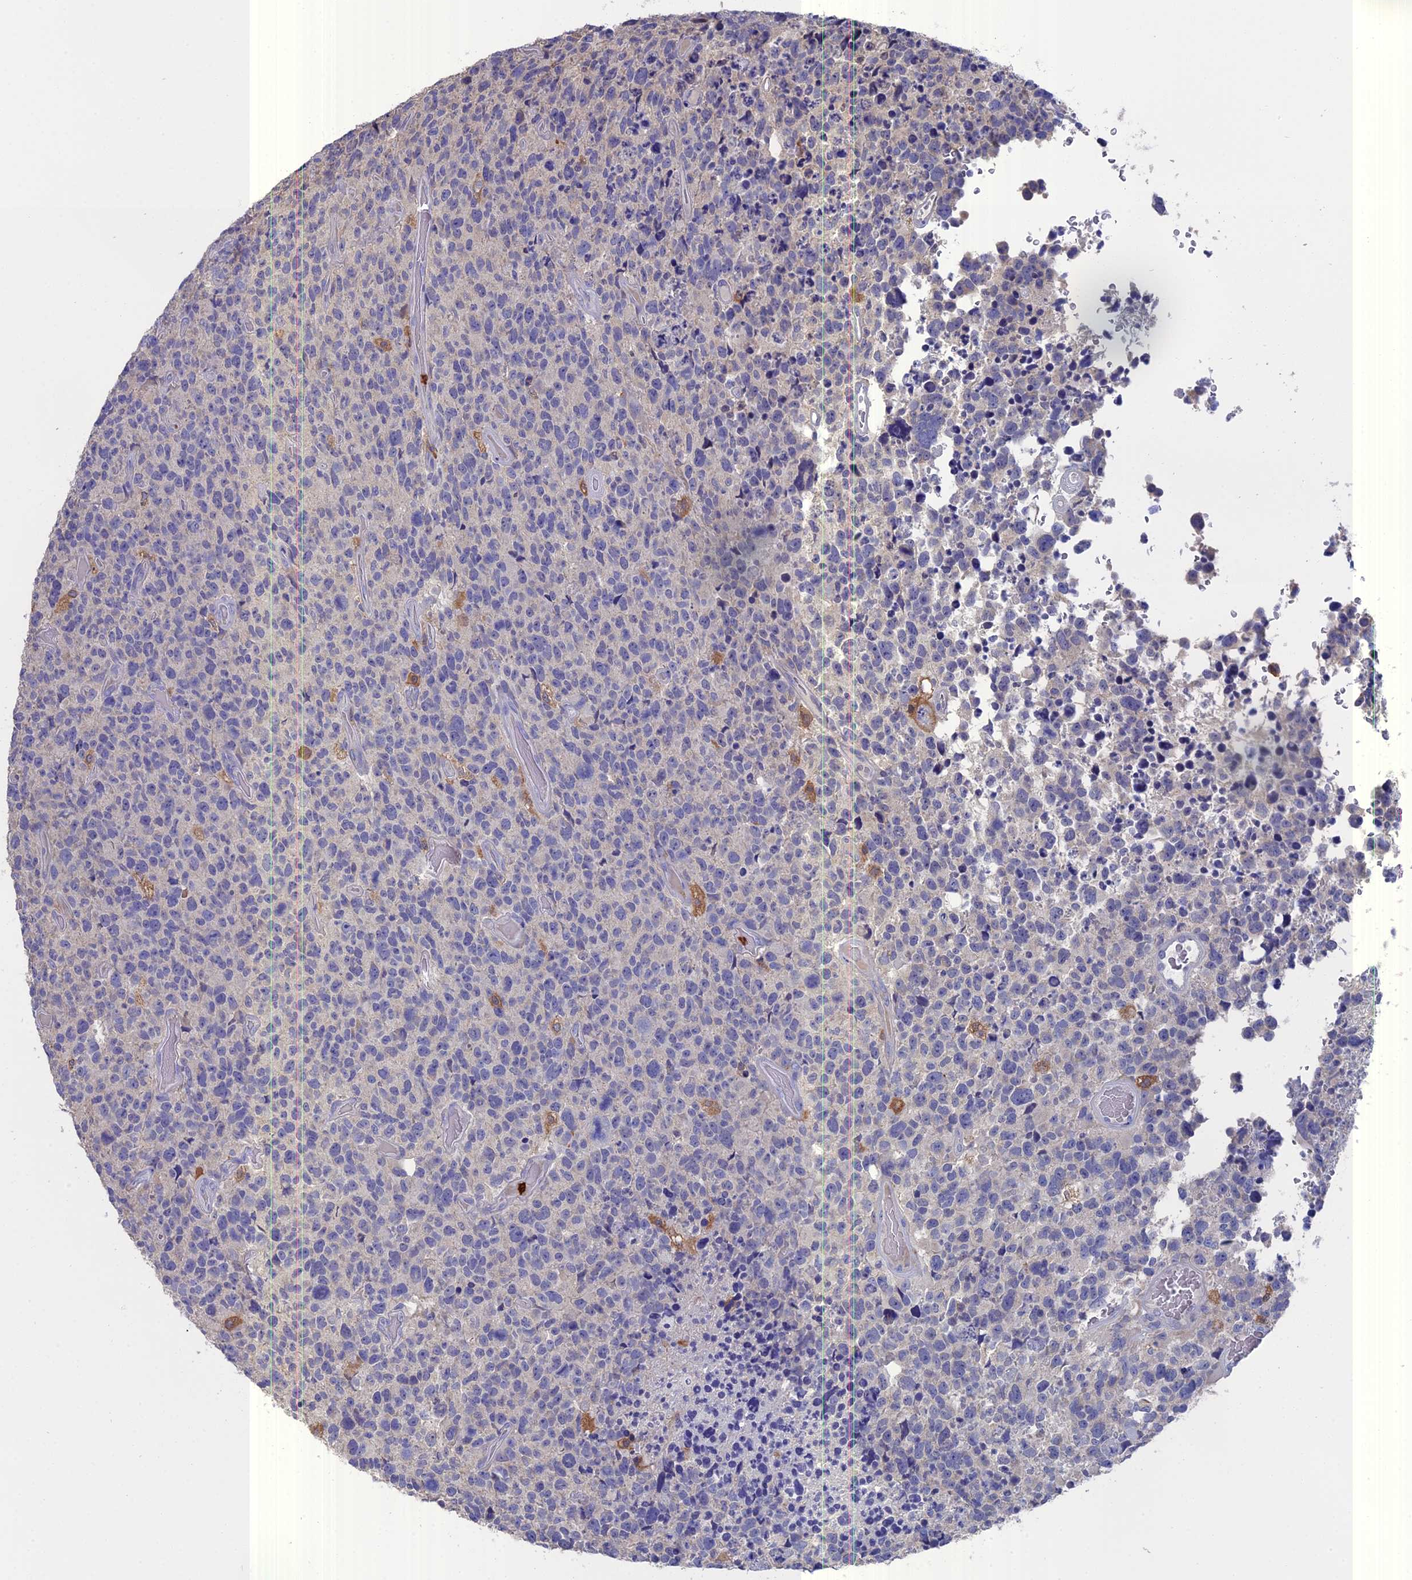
{"staining": {"intensity": "negative", "quantity": "none", "location": "none"}, "tissue": "glioma", "cell_type": "Tumor cells", "image_type": "cancer", "snomed": [{"axis": "morphology", "description": "Glioma, malignant, High grade"}, {"axis": "topography", "description": "Brain"}], "caption": "Malignant glioma (high-grade) was stained to show a protein in brown. There is no significant expression in tumor cells.", "gene": "NCF4", "patient": {"sex": "male", "age": 69}}